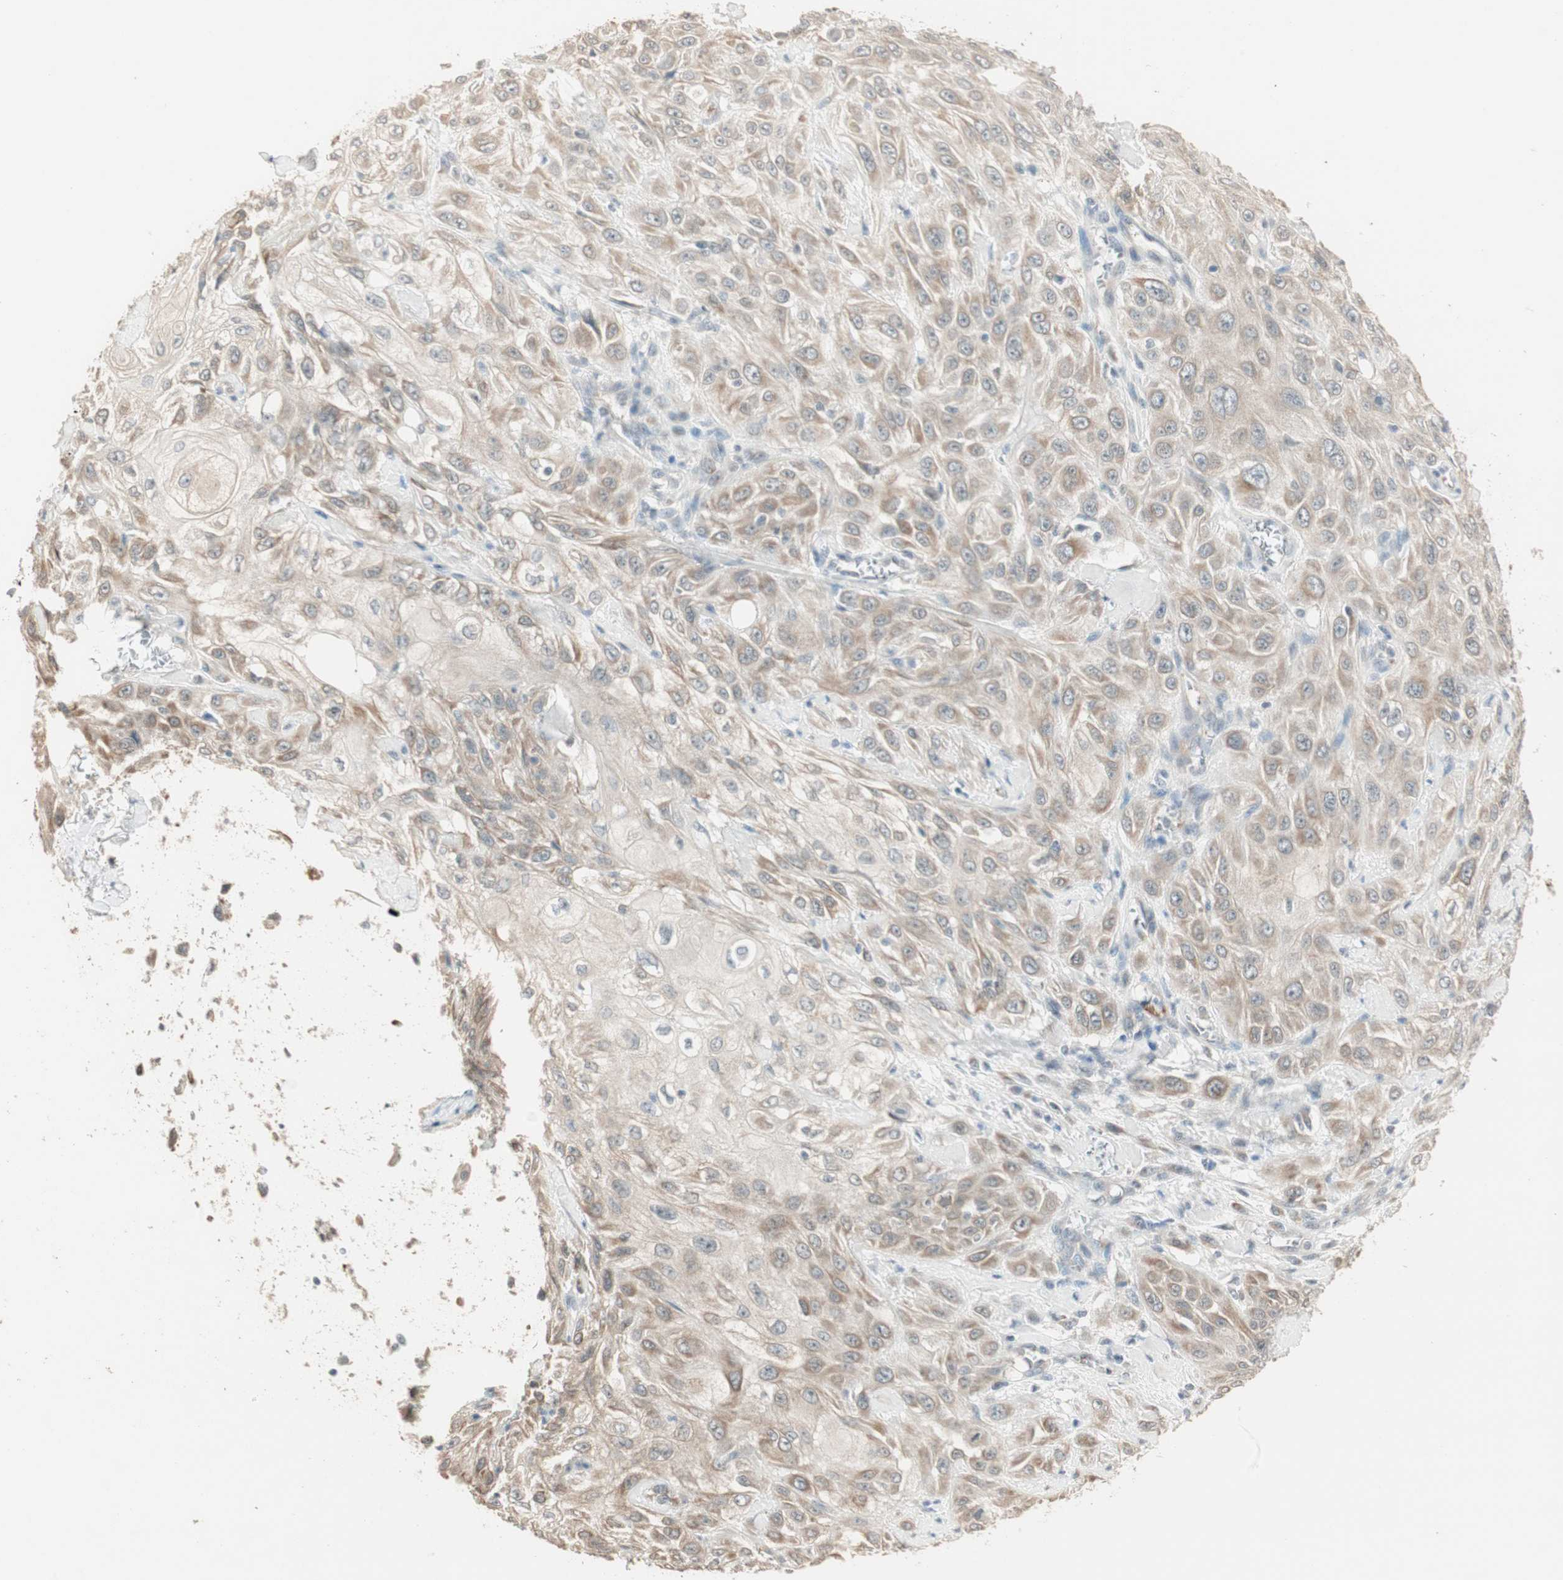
{"staining": {"intensity": "moderate", "quantity": ">75%", "location": "cytoplasmic/membranous"}, "tissue": "skin cancer", "cell_type": "Tumor cells", "image_type": "cancer", "snomed": [{"axis": "morphology", "description": "Squamous cell carcinoma, NOS"}, {"axis": "morphology", "description": "Squamous cell carcinoma, metastatic, NOS"}, {"axis": "topography", "description": "Skin"}, {"axis": "topography", "description": "Lymph node"}], "caption": "Immunohistochemical staining of human squamous cell carcinoma (skin) shows medium levels of moderate cytoplasmic/membranous positivity in about >75% of tumor cells. The staining was performed using DAB (3,3'-diaminobenzidine), with brown indicating positive protein expression. Nuclei are stained blue with hematoxylin.", "gene": "TASOR", "patient": {"sex": "male", "age": 75}}